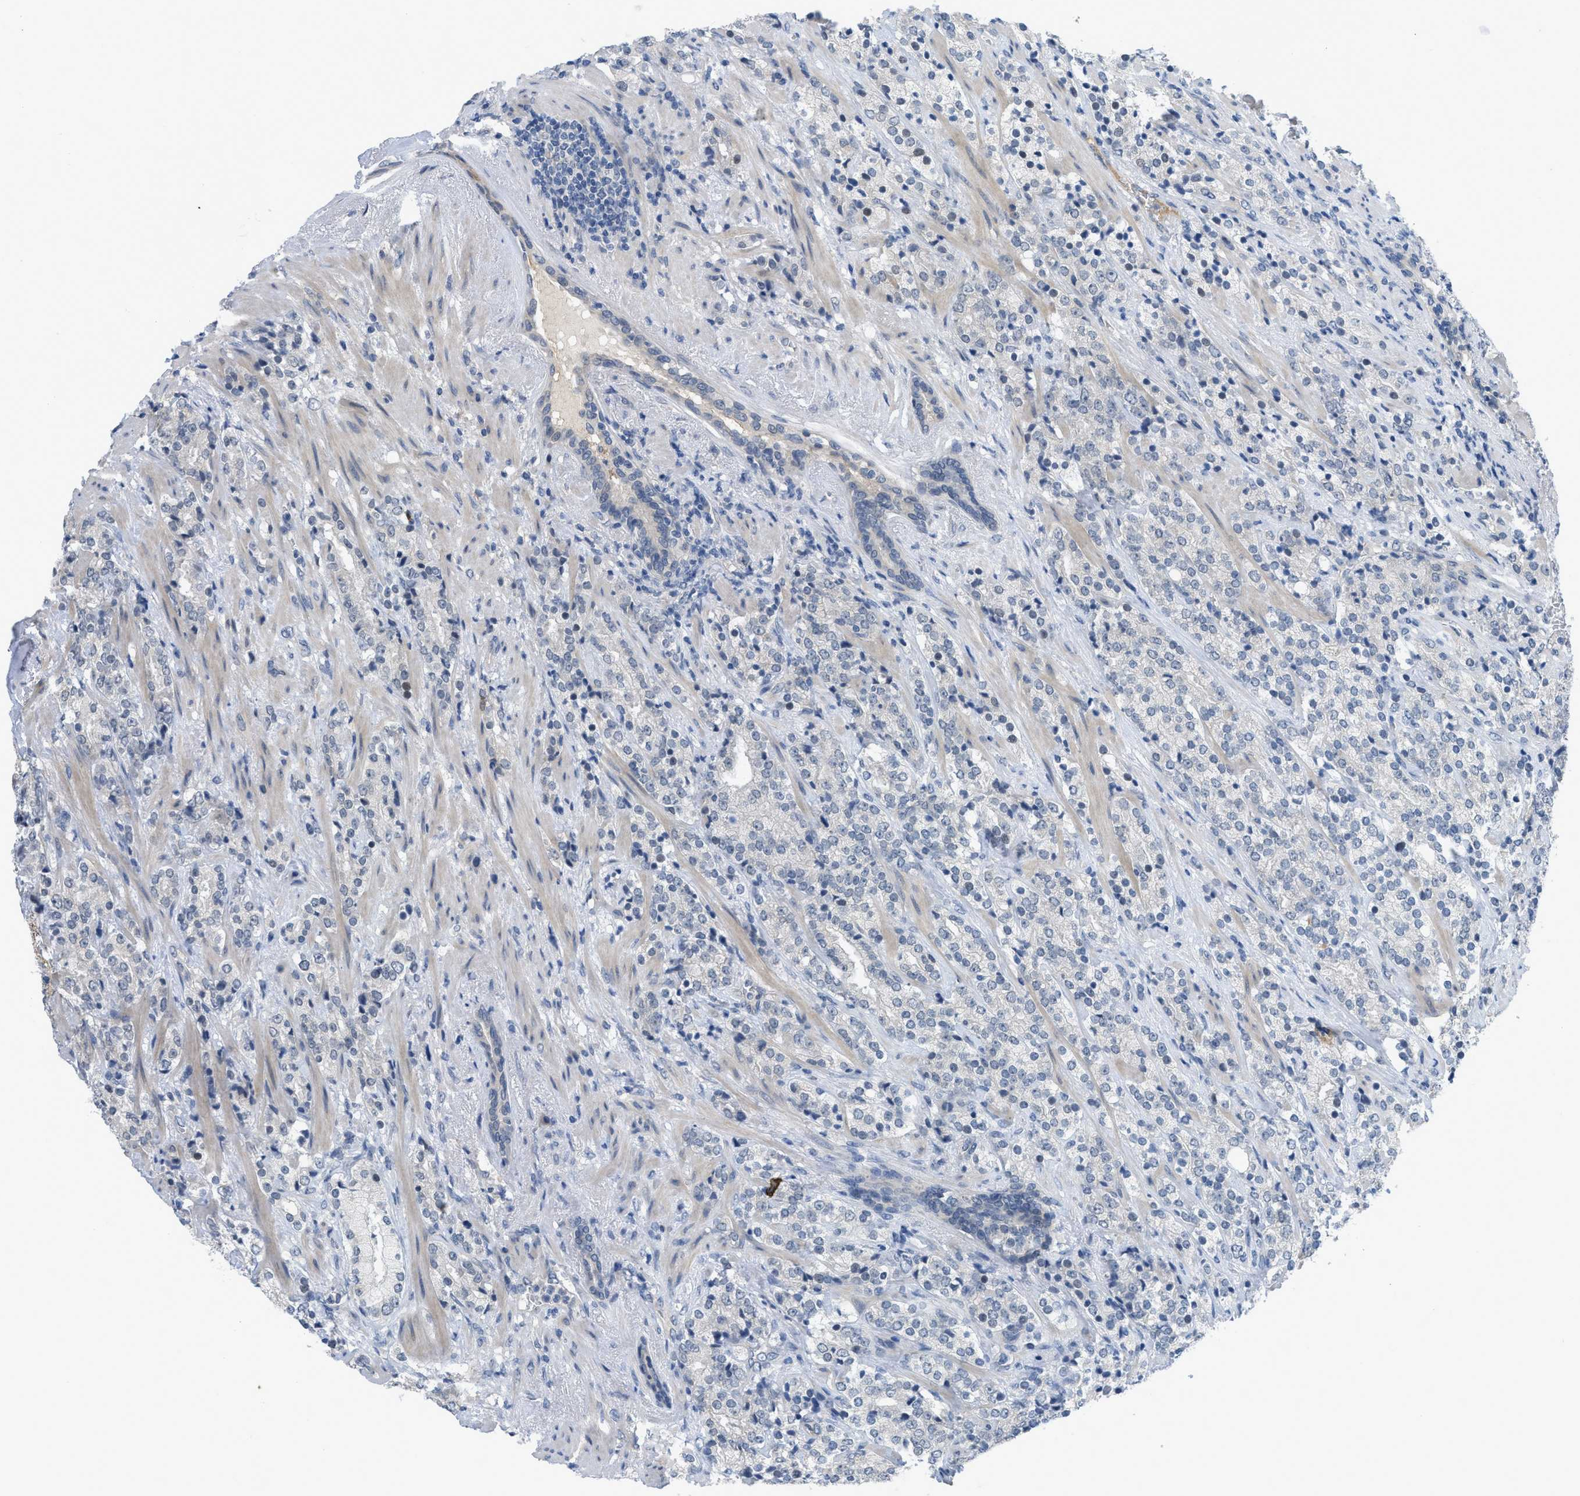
{"staining": {"intensity": "negative", "quantity": "none", "location": "none"}, "tissue": "prostate cancer", "cell_type": "Tumor cells", "image_type": "cancer", "snomed": [{"axis": "morphology", "description": "Adenocarcinoma, High grade"}, {"axis": "topography", "description": "Prostate"}], "caption": "An image of human prostate cancer (high-grade adenocarcinoma) is negative for staining in tumor cells. (DAB immunohistochemistry (IHC) with hematoxylin counter stain).", "gene": "TNFAIP1", "patient": {"sex": "male", "age": 71}}